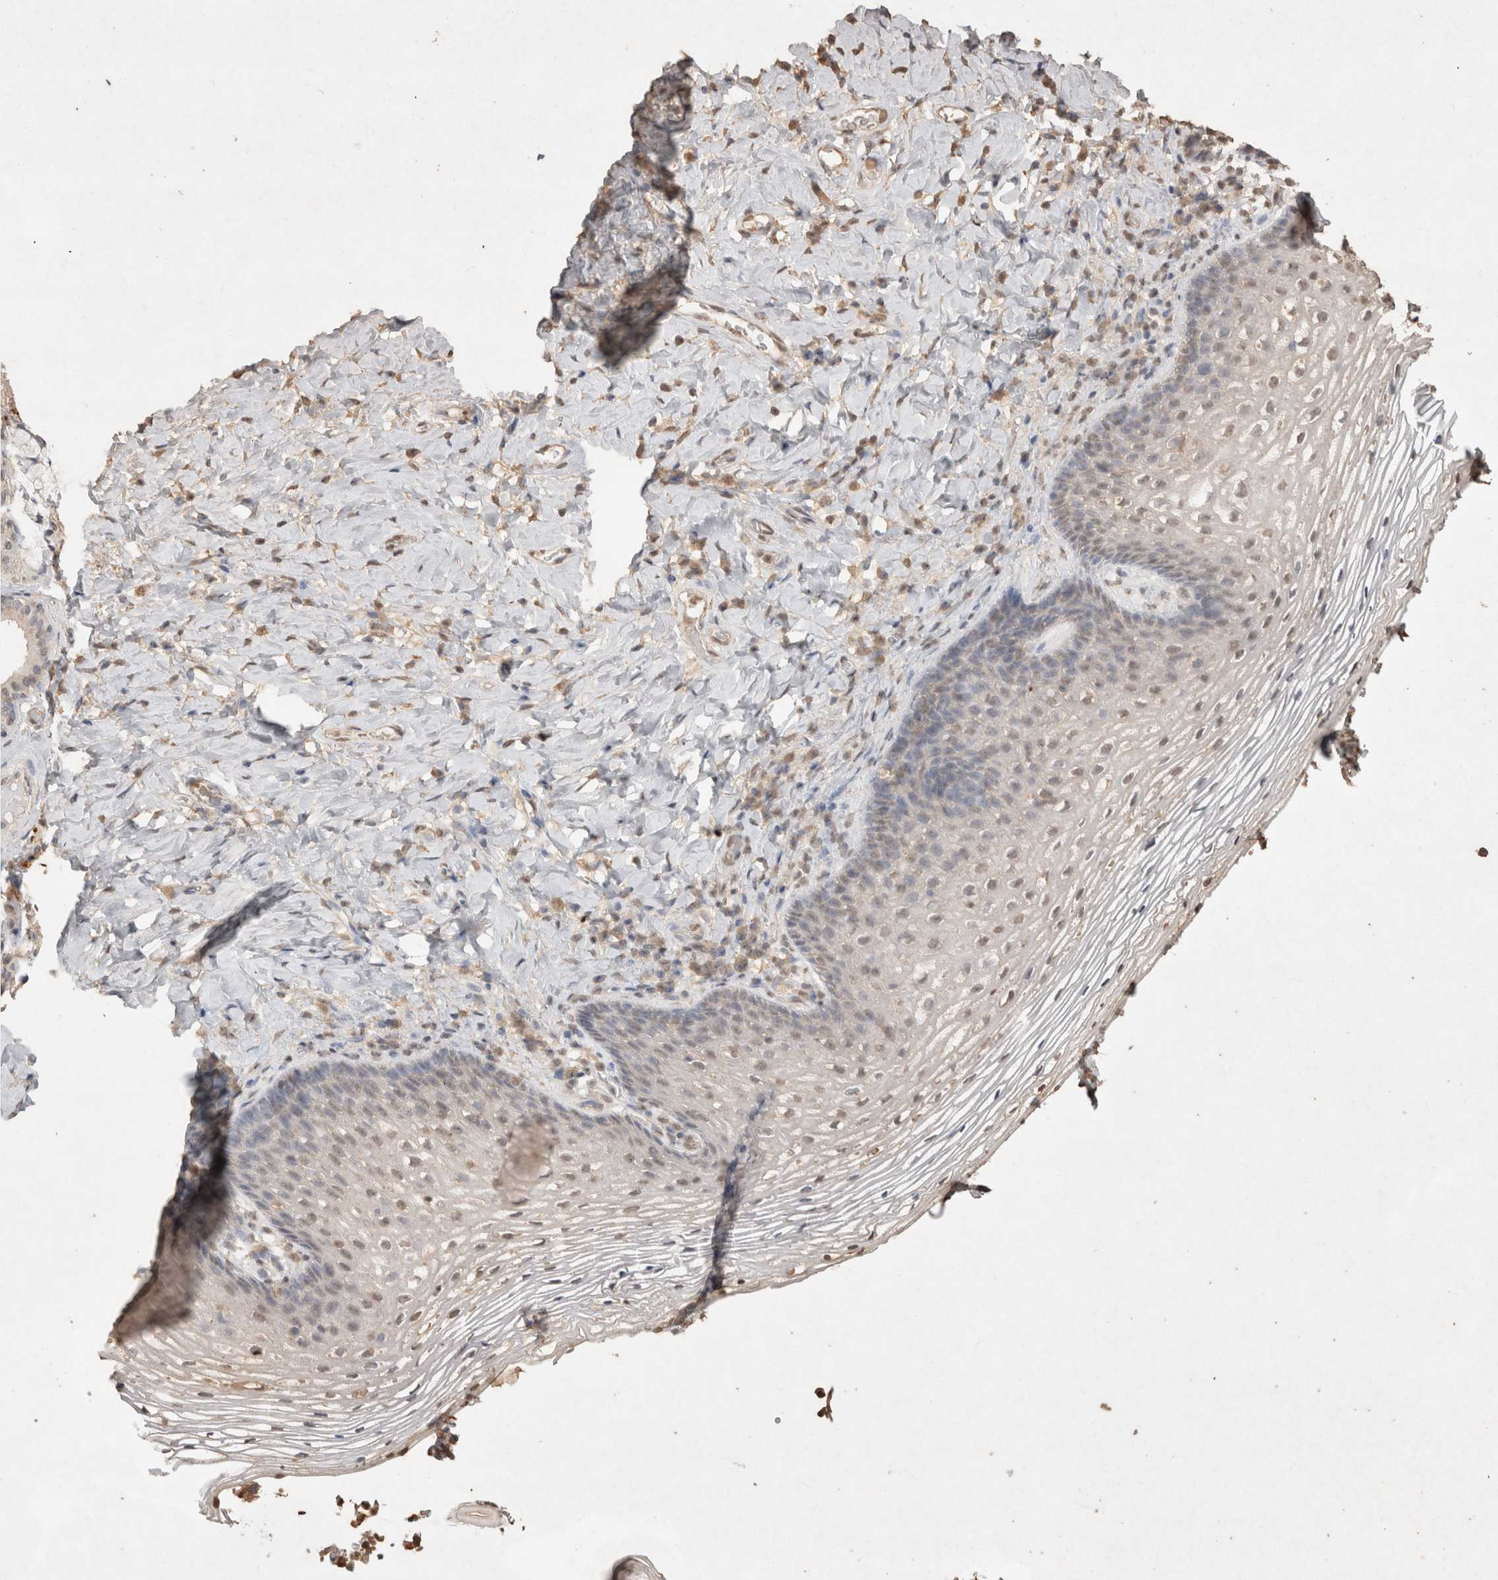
{"staining": {"intensity": "weak", "quantity": "25%-75%", "location": "nuclear"}, "tissue": "vagina", "cell_type": "Squamous epithelial cells", "image_type": "normal", "snomed": [{"axis": "morphology", "description": "Normal tissue, NOS"}, {"axis": "topography", "description": "Vagina"}], "caption": "Weak nuclear positivity for a protein is seen in approximately 25%-75% of squamous epithelial cells of benign vagina using immunohistochemistry (IHC).", "gene": "MLX", "patient": {"sex": "female", "age": 60}}